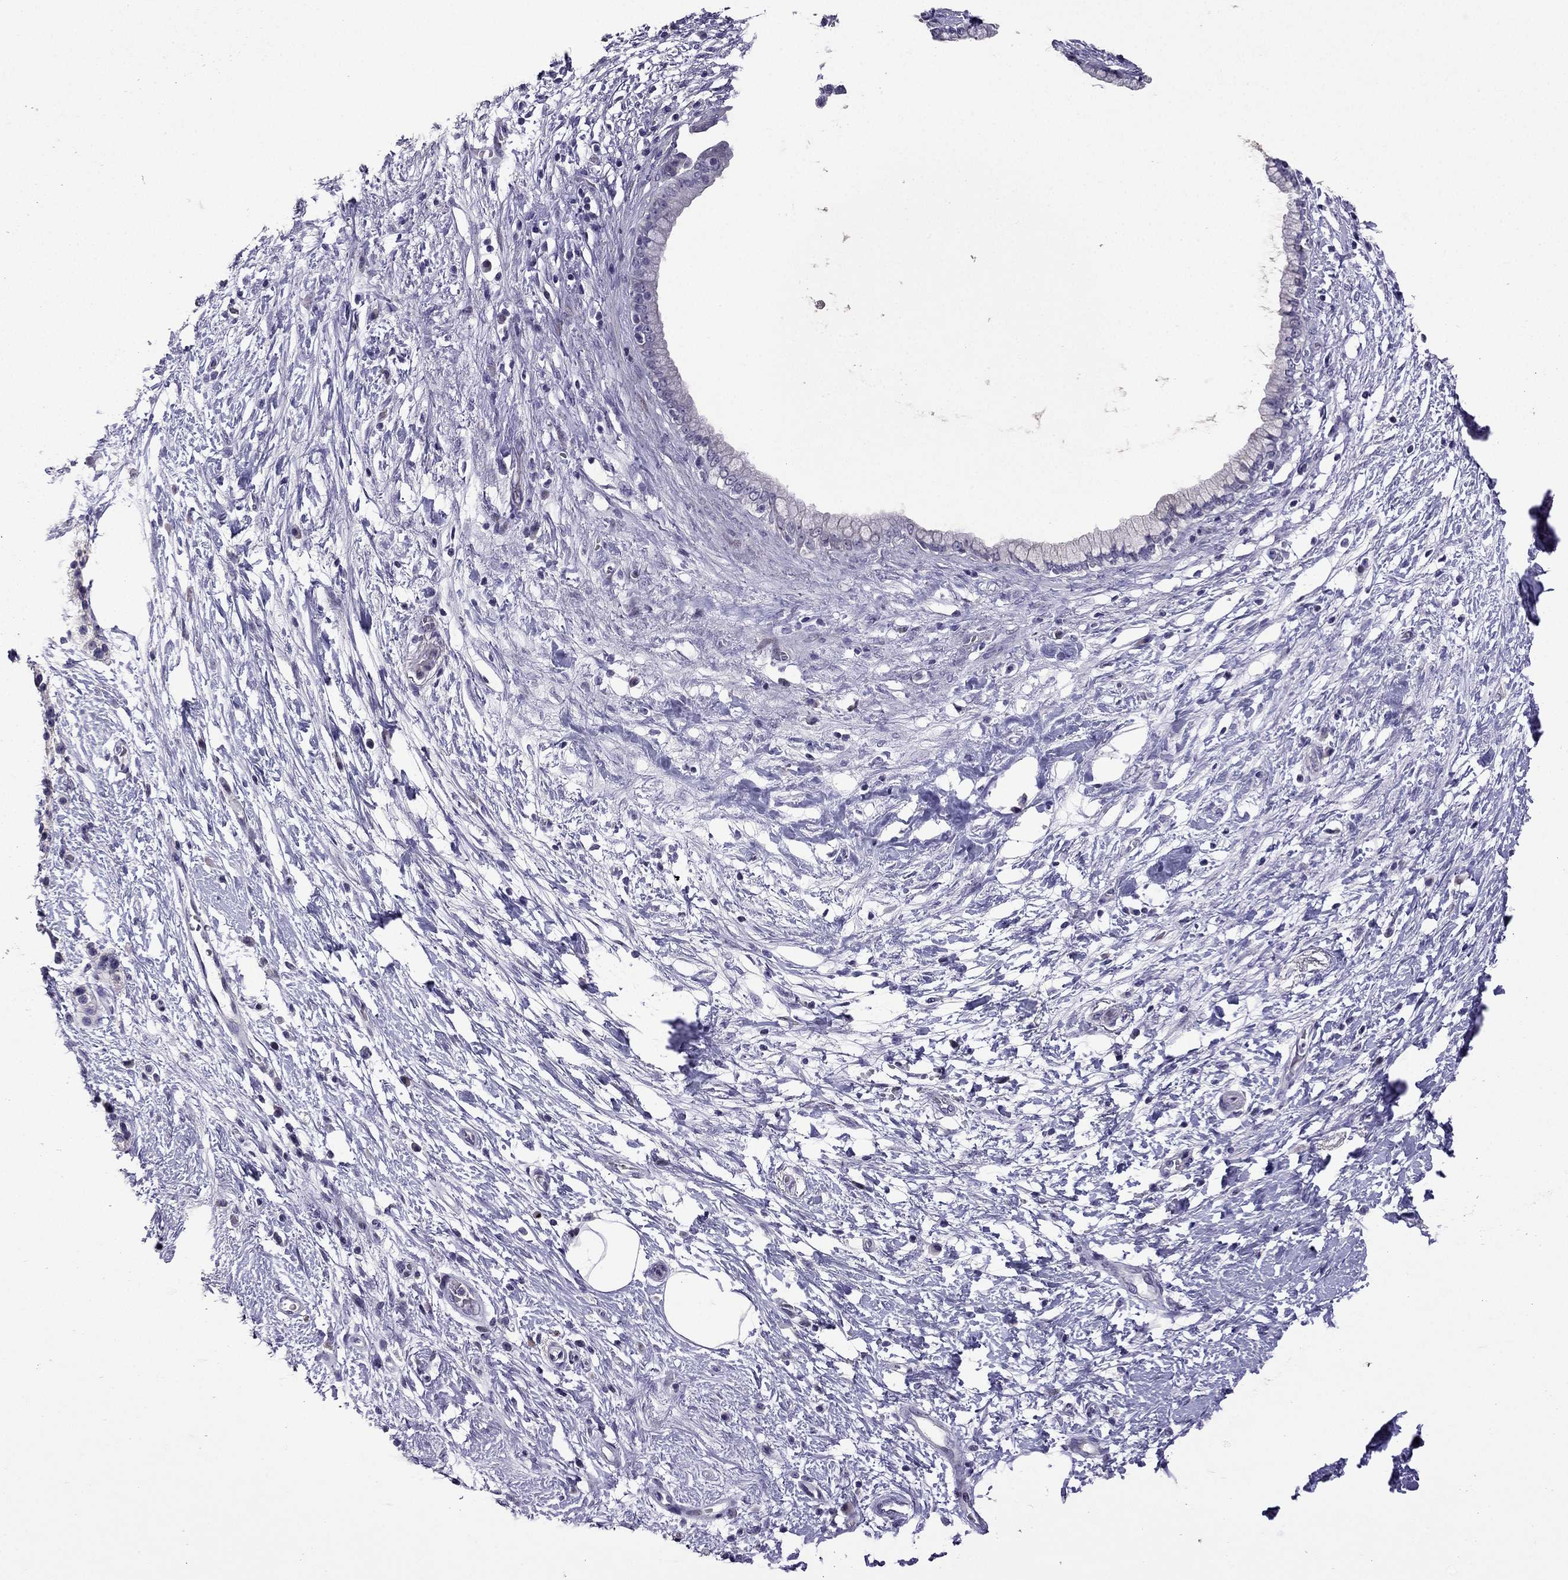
{"staining": {"intensity": "negative", "quantity": "none", "location": "none"}, "tissue": "pancreatic cancer", "cell_type": "Tumor cells", "image_type": "cancer", "snomed": [{"axis": "morphology", "description": "Adenocarcinoma, NOS"}, {"axis": "topography", "description": "Pancreas"}], "caption": "High power microscopy micrograph of an immunohistochemistry (IHC) image of pancreatic cancer (adenocarcinoma), revealing no significant expression in tumor cells.", "gene": "TTN", "patient": {"sex": "female", "age": 72}}